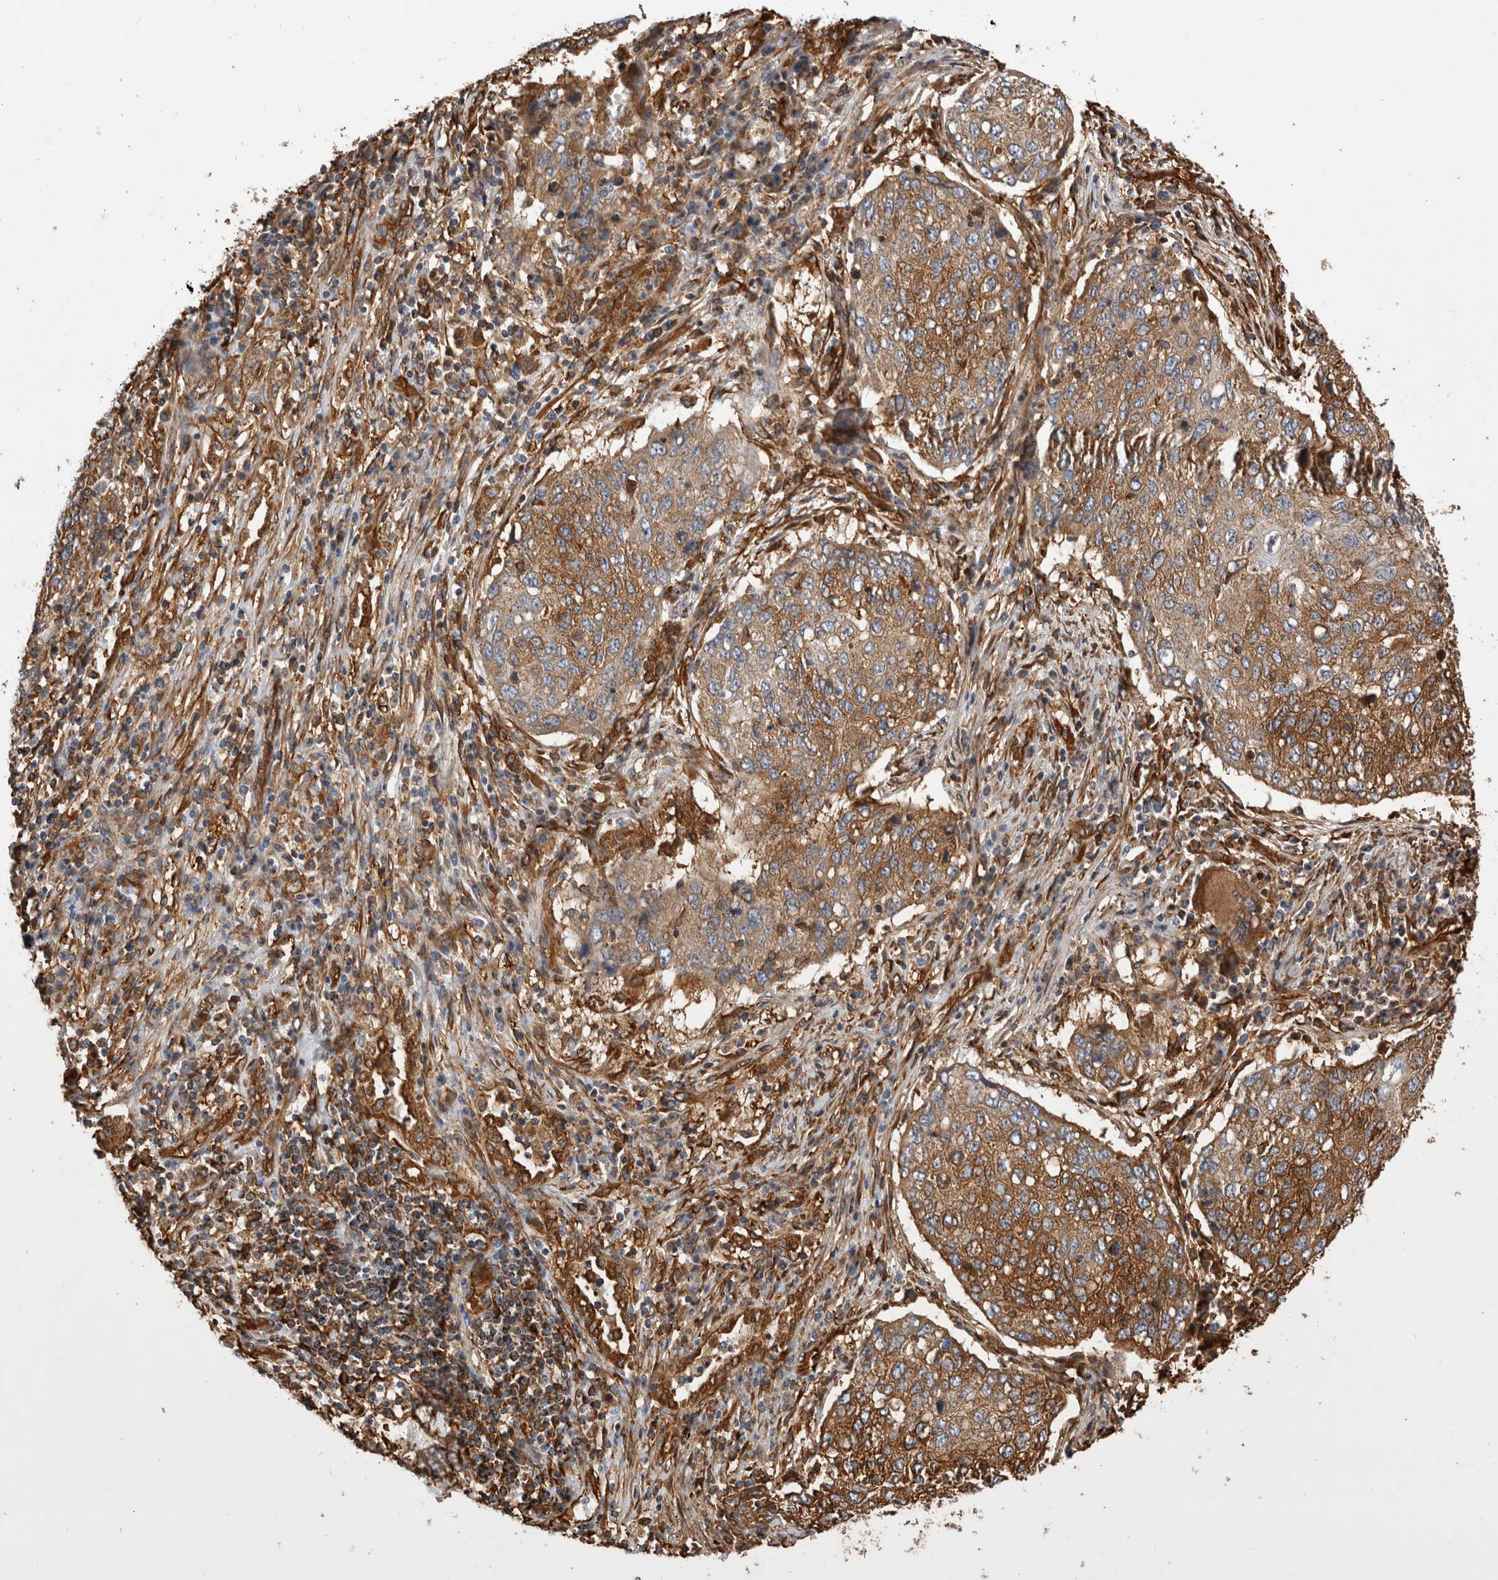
{"staining": {"intensity": "moderate", "quantity": ">75%", "location": "cytoplasmic/membranous"}, "tissue": "lung cancer", "cell_type": "Tumor cells", "image_type": "cancer", "snomed": [{"axis": "morphology", "description": "Squamous cell carcinoma, NOS"}, {"axis": "topography", "description": "Lung"}], "caption": "Squamous cell carcinoma (lung) stained with DAB IHC shows medium levels of moderate cytoplasmic/membranous expression in about >75% of tumor cells.", "gene": "ZNF397", "patient": {"sex": "female", "age": 63}}